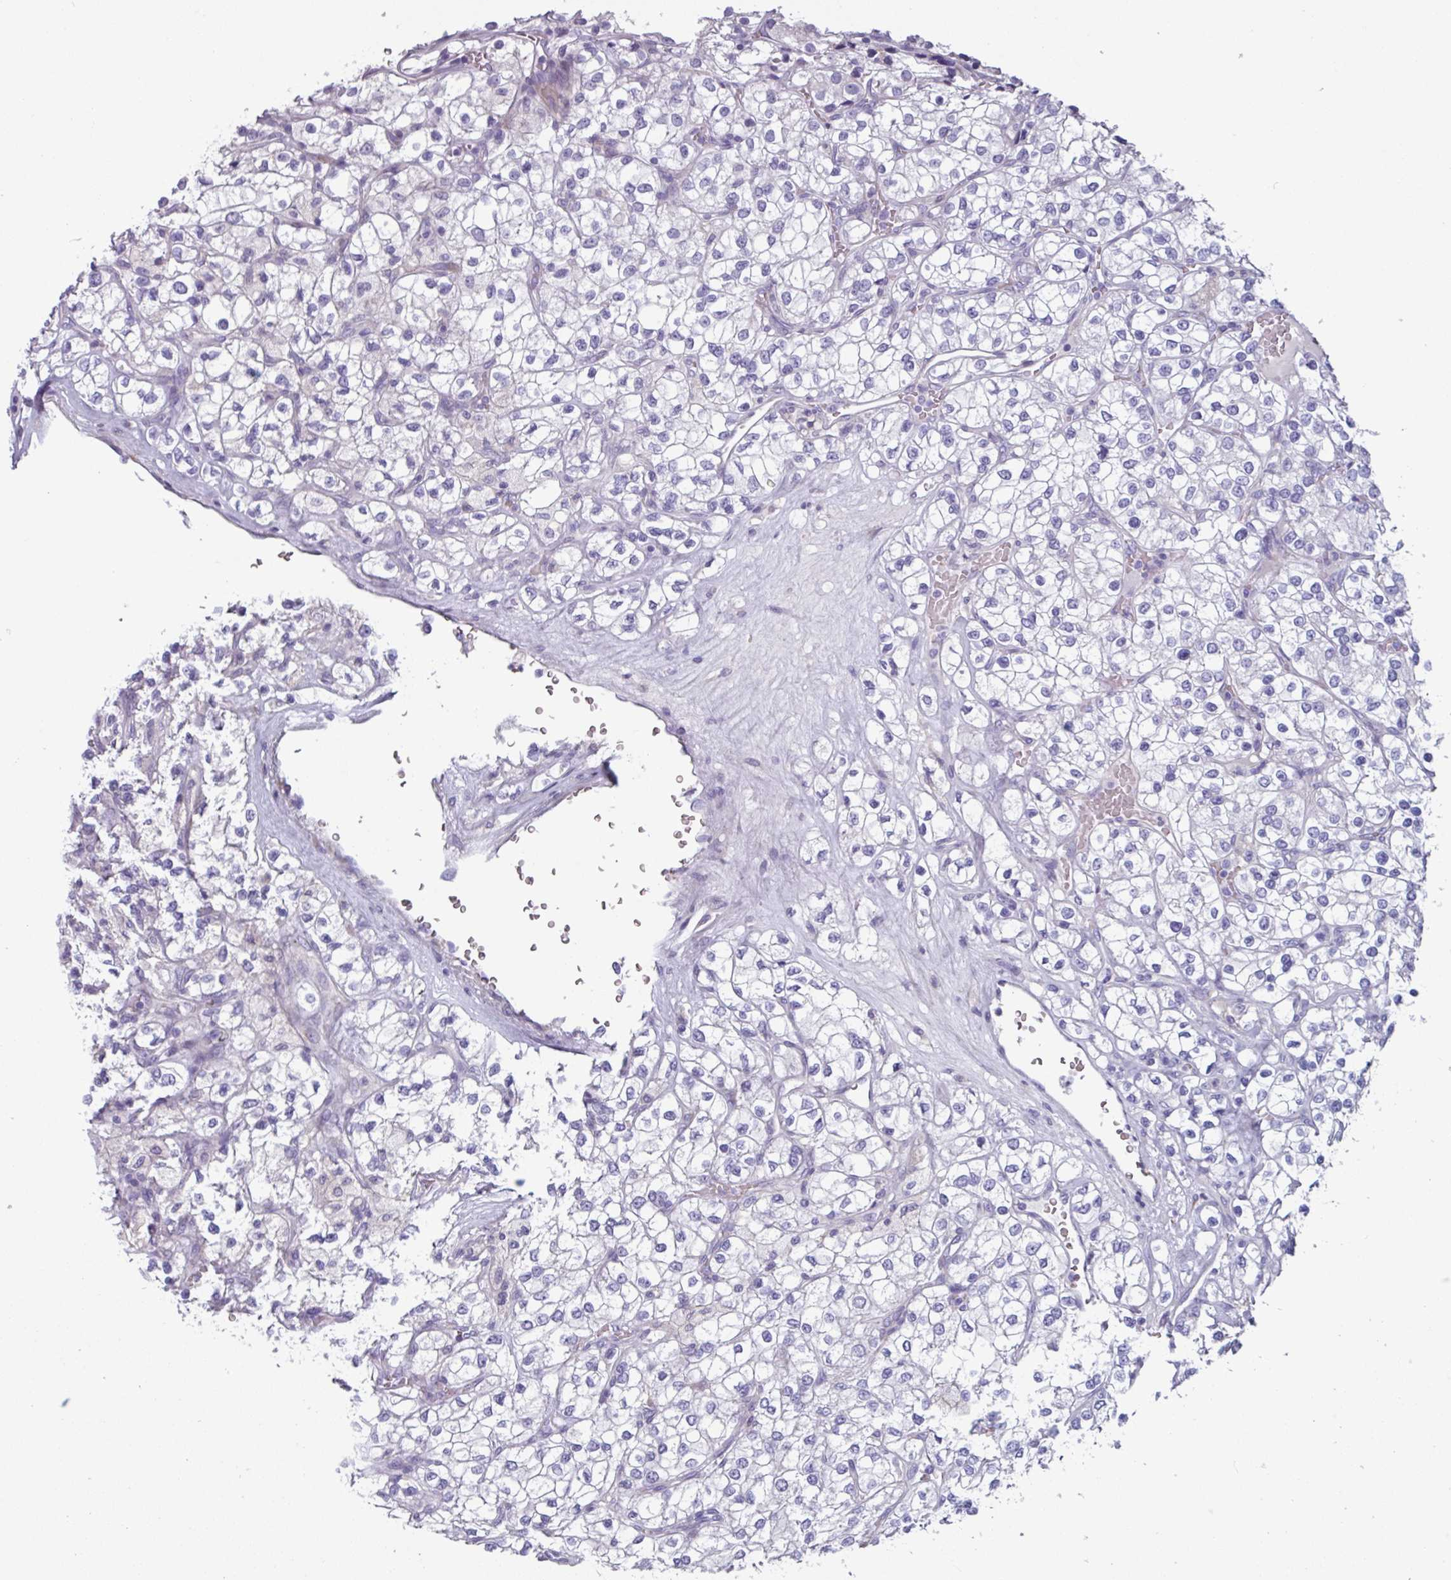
{"staining": {"intensity": "negative", "quantity": "none", "location": "none"}, "tissue": "renal cancer", "cell_type": "Tumor cells", "image_type": "cancer", "snomed": [{"axis": "morphology", "description": "Adenocarcinoma, NOS"}, {"axis": "topography", "description": "Kidney"}], "caption": "This is a micrograph of immunohistochemistry staining of adenocarcinoma (renal), which shows no staining in tumor cells.", "gene": "ADGRE1", "patient": {"sex": "male", "age": 80}}